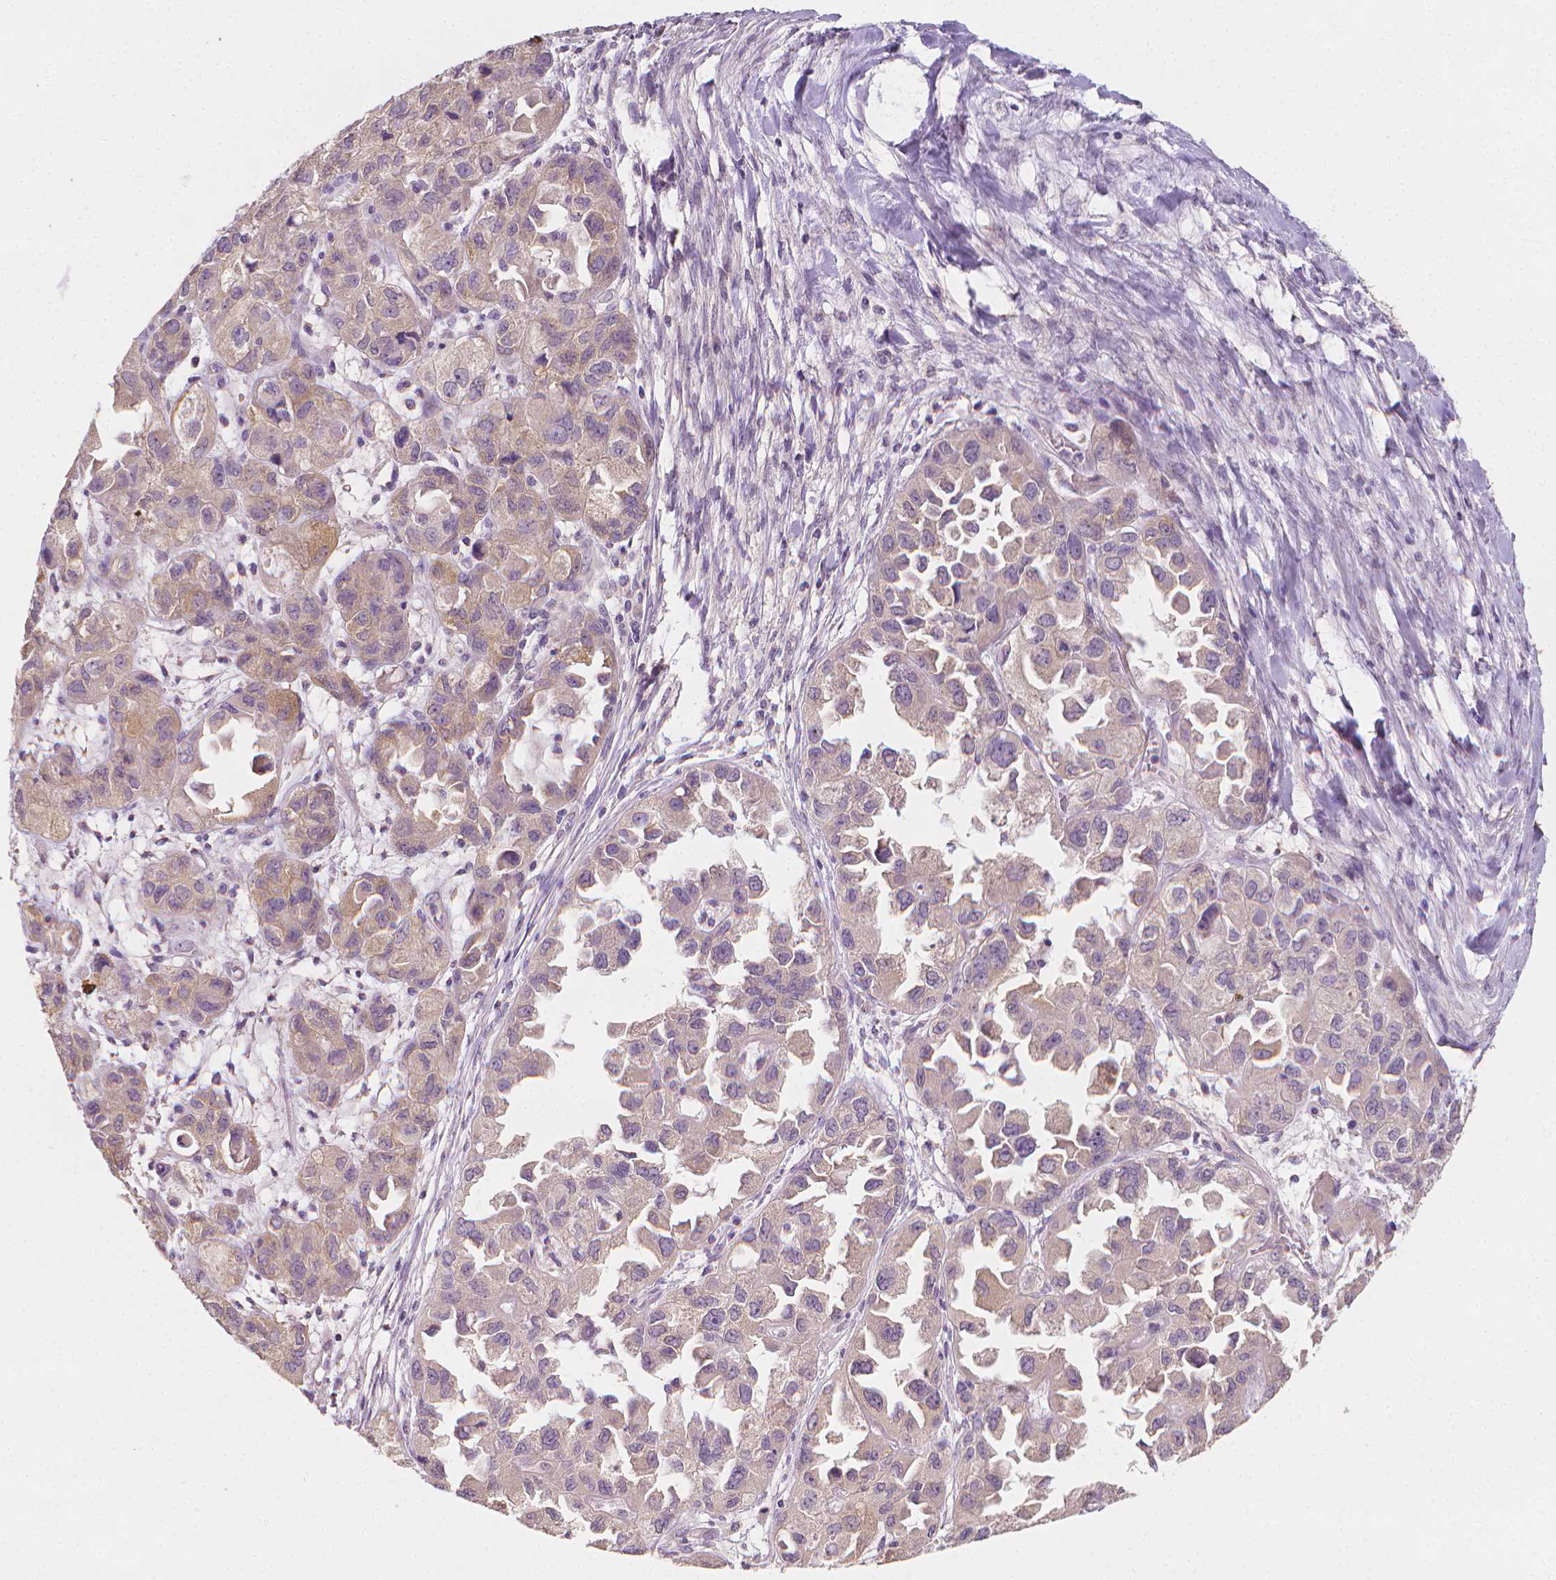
{"staining": {"intensity": "weak", "quantity": "25%-75%", "location": "cytoplasmic/membranous"}, "tissue": "ovarian cancer", "cell_type": "Tumor cells", "image_type": "cancer", "snomed": [{"axis": "morphology", "description": "Cystadenocarcinoma, serous, NOS"}, {"axis": "topography", "description": "Ovary"}], "caption": "Ovarian cancer stained for a protein (brown) exhibits weak cytoplasmic/membranous positive staining in approximately 25%-75% of tumor cells.", "gene": "FASN", "patient": {"sex": "female", "age": 84}}